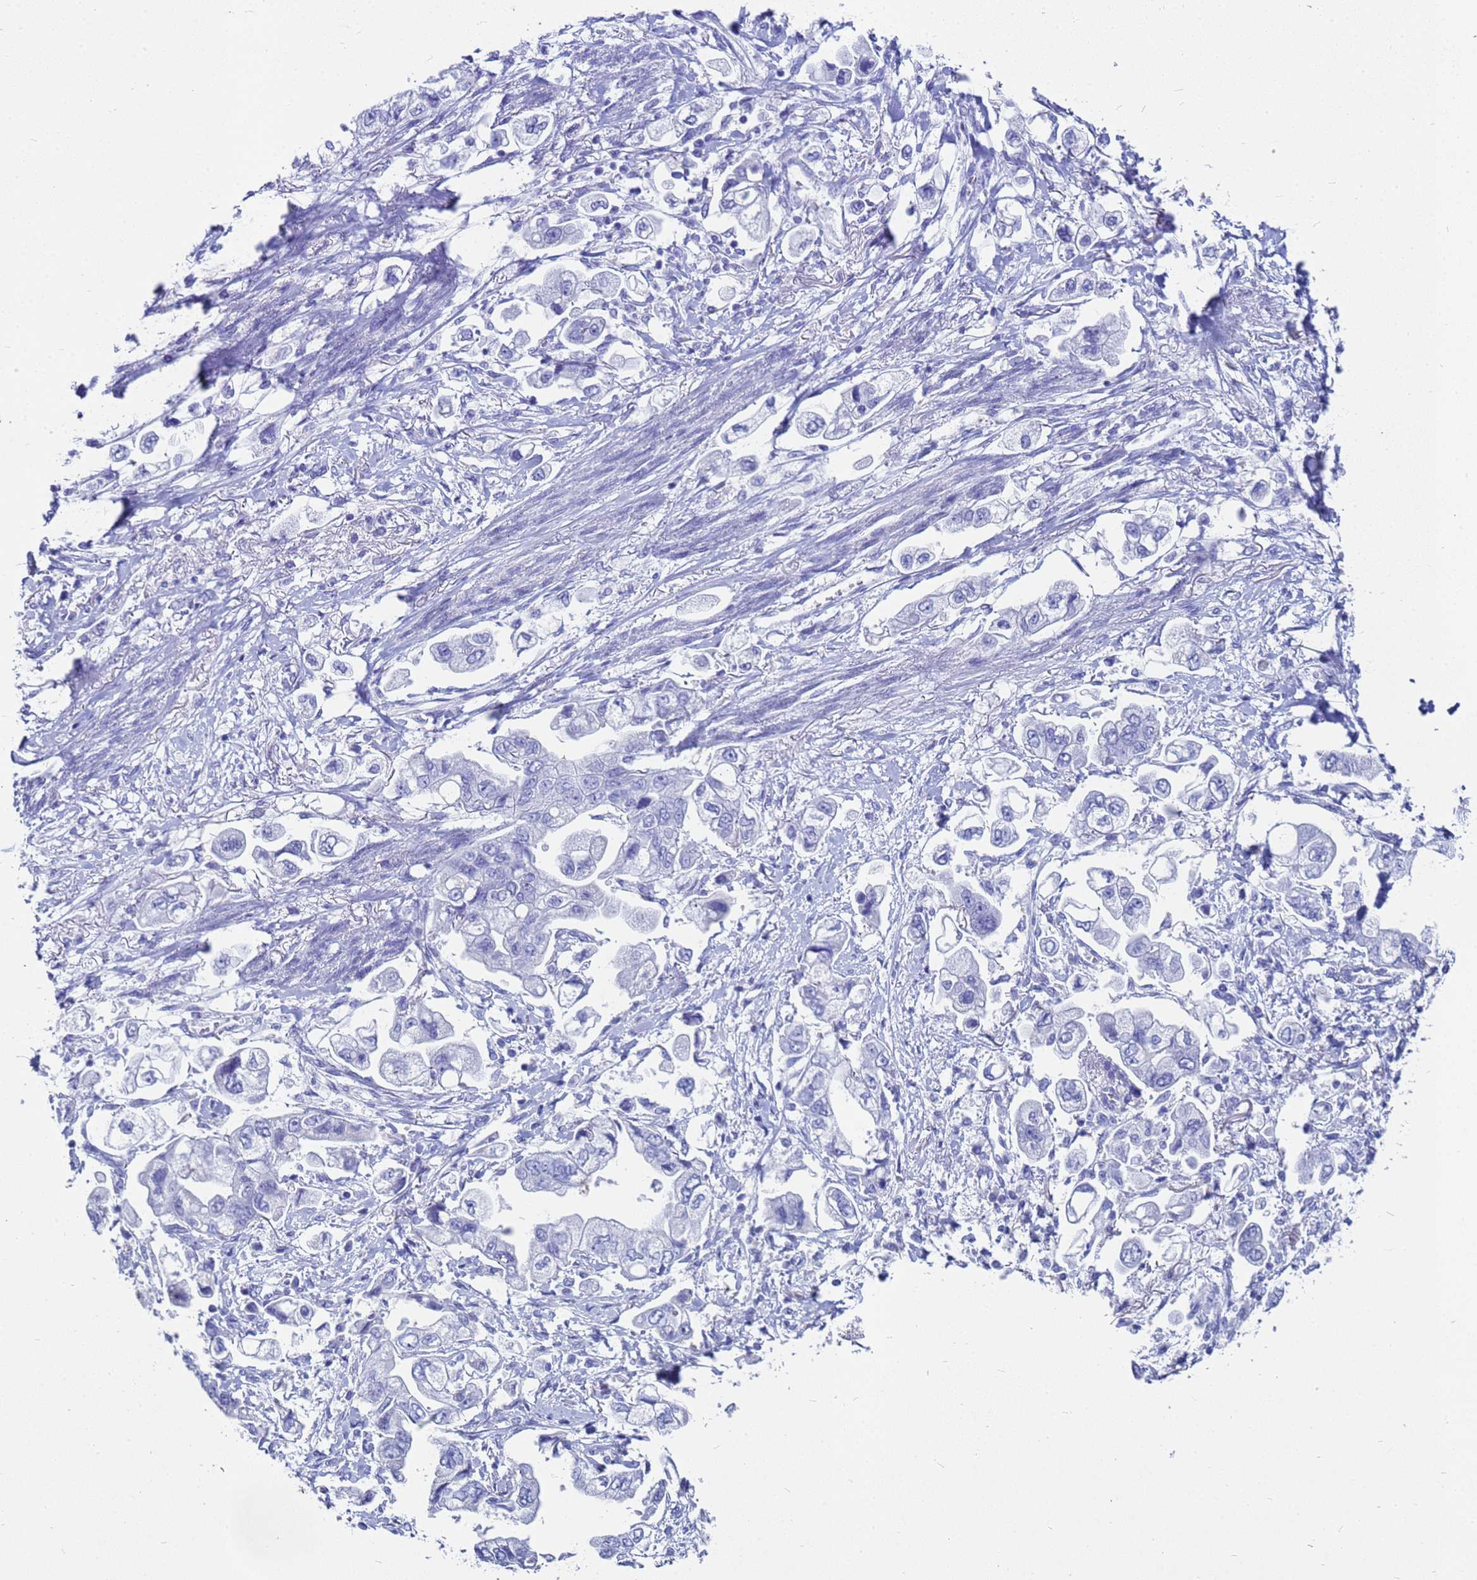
{"staining": {"intensity": "negative", "quantity": "none", "location": "none"}, "tissue": "stomach cancer", "cell_type": "Tumor cells", "image_type": "cancer", "snomed": [{"axis": "morphology", "description": "Adenocarcinoma, NOS"}, {"axis": "topography", "description": "Stomach"}], "caption": "Tumor cells show no significant expression in stomach cancer.", "gene": "CKB", "patient": {"sex": "male", "age": 62}}